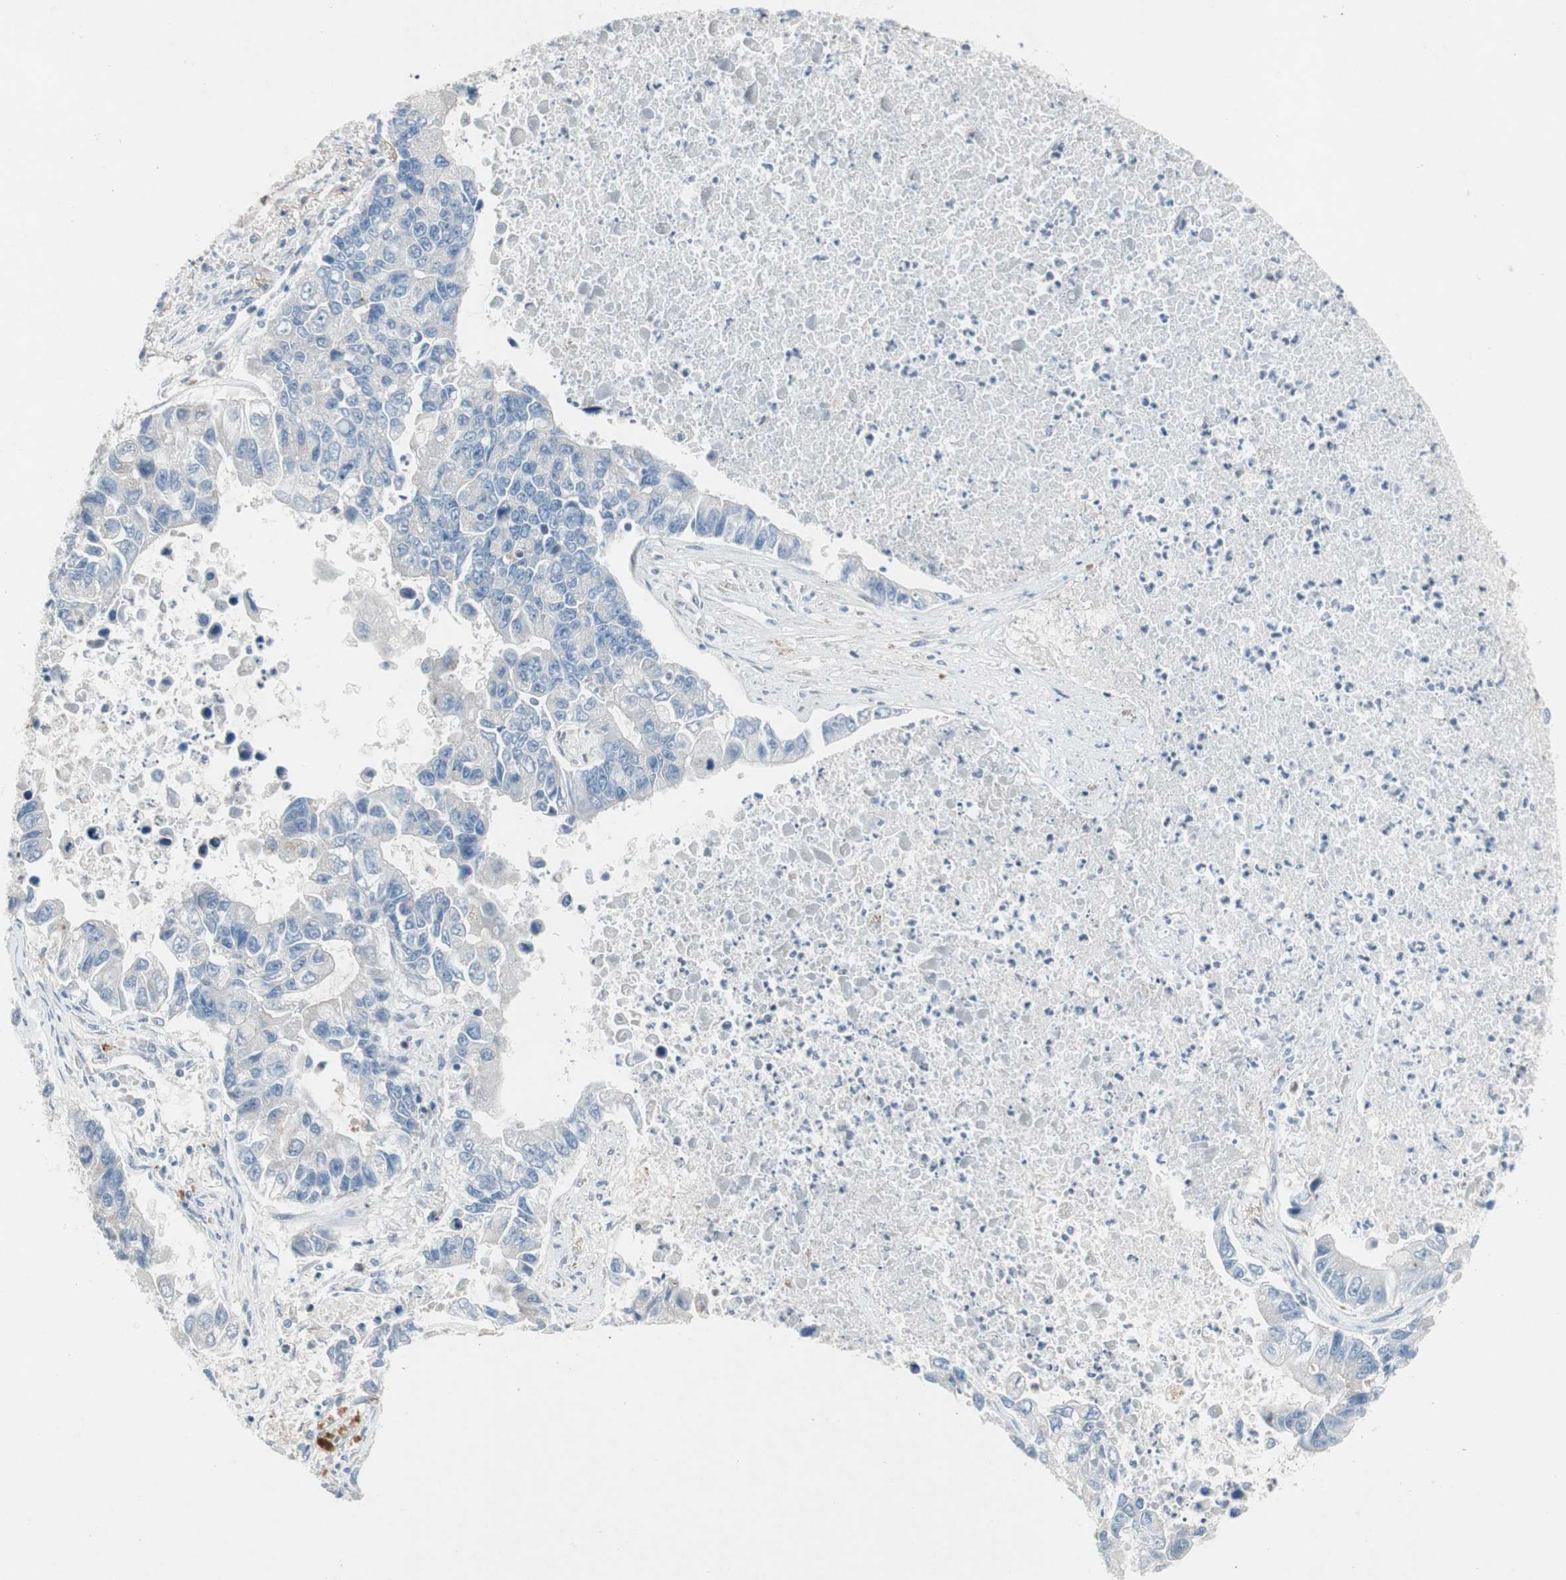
{"staining": {"intensity": "negative", "quantity": "none", "location": "none"}, "tissue": "lung cancer", "cell_type": "Tumor cells", "image_type": "cancer", "snomed": [{"axis": "morphology", "description": "Adenocarcinoma, NOS"}, {"axis": "topography", "description": "Lung"}], "caption": "Human lung adenocarcinoma stained for a protein using IHC shows no staining in tumor cells.", "gene": "CAND2", "patient": {"sex": "female", "age": 51}}